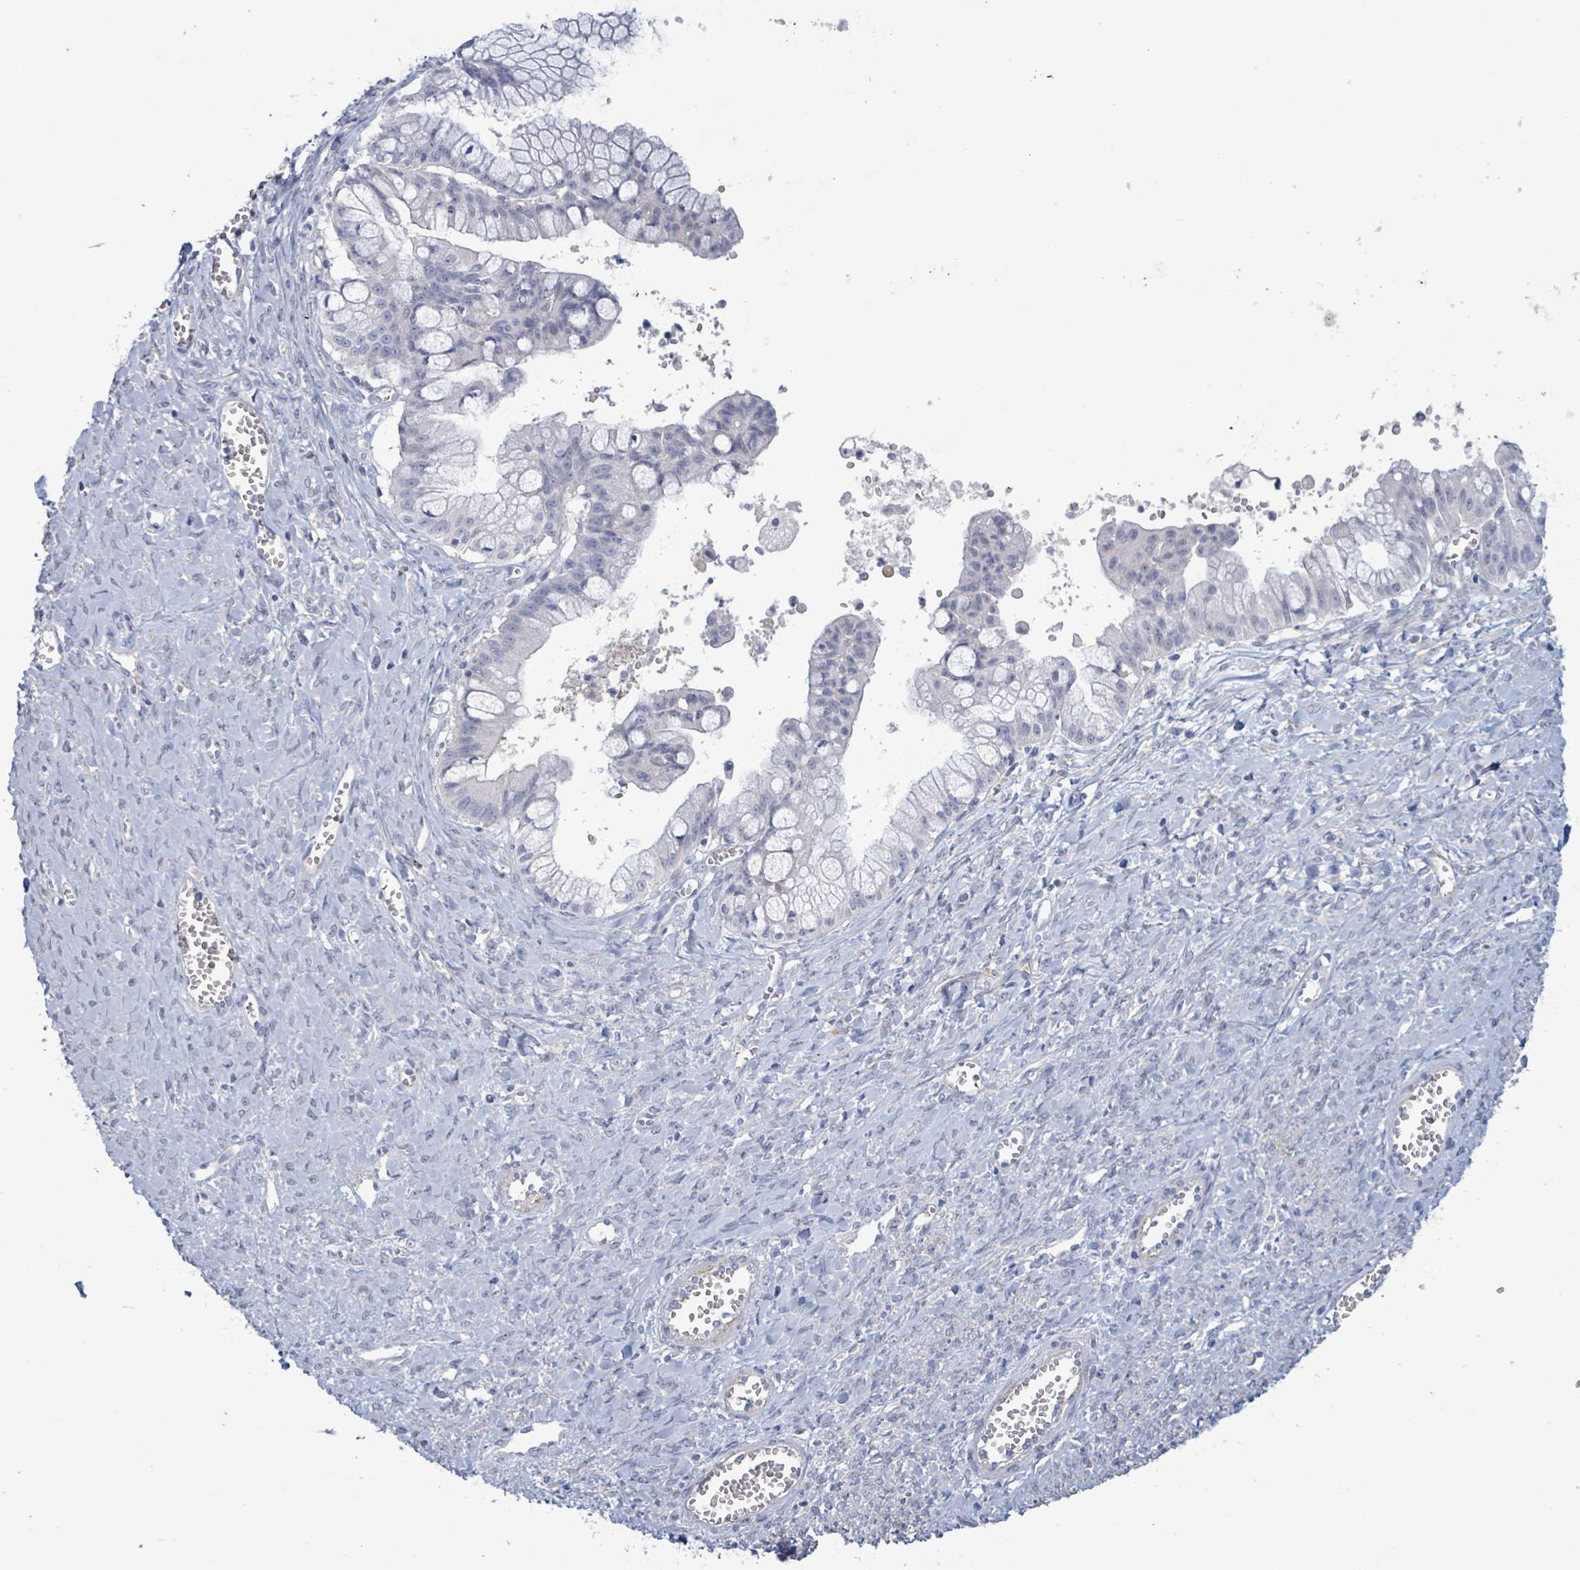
{"staining": {"intensity": "negative", "quantity": "none", "location": "none"}, "tissue": "ovarian cancer", "cell_type": "Tumor cells", "image_type": "cancer", "snomed": [{"axis": "morphology", "description": "Cystadenocarcinoma, mucinous, NOS"}, {"axis": "topography", "description": "Ovary"}], "caption": "Ovarian cancer was stained to show a protein in brown. There is no significant expression in tumor cells.", "gene": "PKLR", "patient": {"sex": "female", "age": 70}}